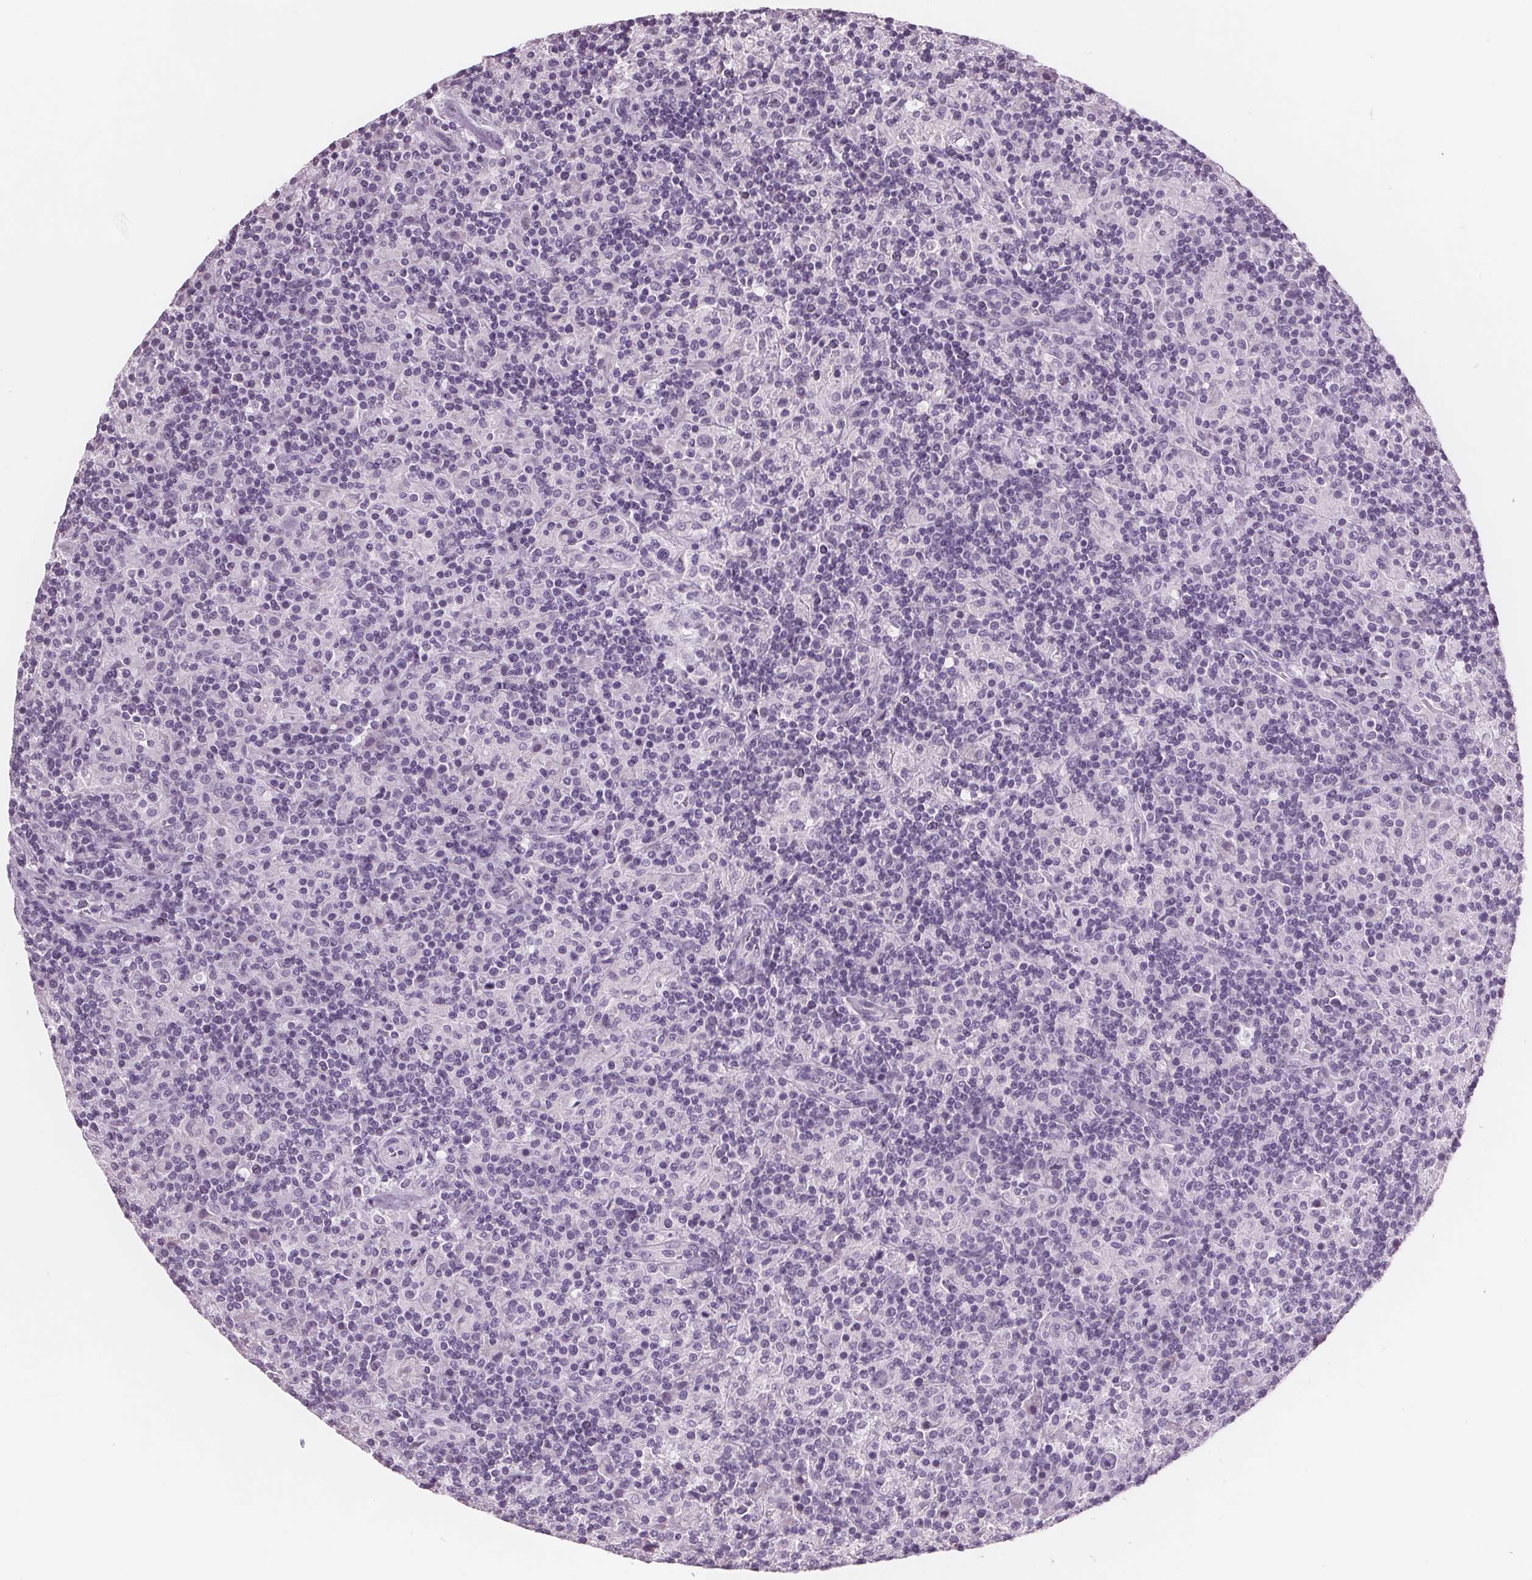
{"staining": {"intensity": "negative", "quantity": "none", "location": "none"}, "tissue": "lymphoma", "cell_type": "Tumor cells", "image_type": "cancer", "snomed": [{"axis": "morphology", "description": "Hodgkin's disease, NOS"}, {"axis": "topography", "description": "Lymph node"}], "caption": "Immunohistochemistry photomicrograph of human Hodgkin's disease stained for a protein (brown), which exhibits no expression in tumor cells.", "gene": "AMBP", "patient": {"sex": "male", "age": 70}}